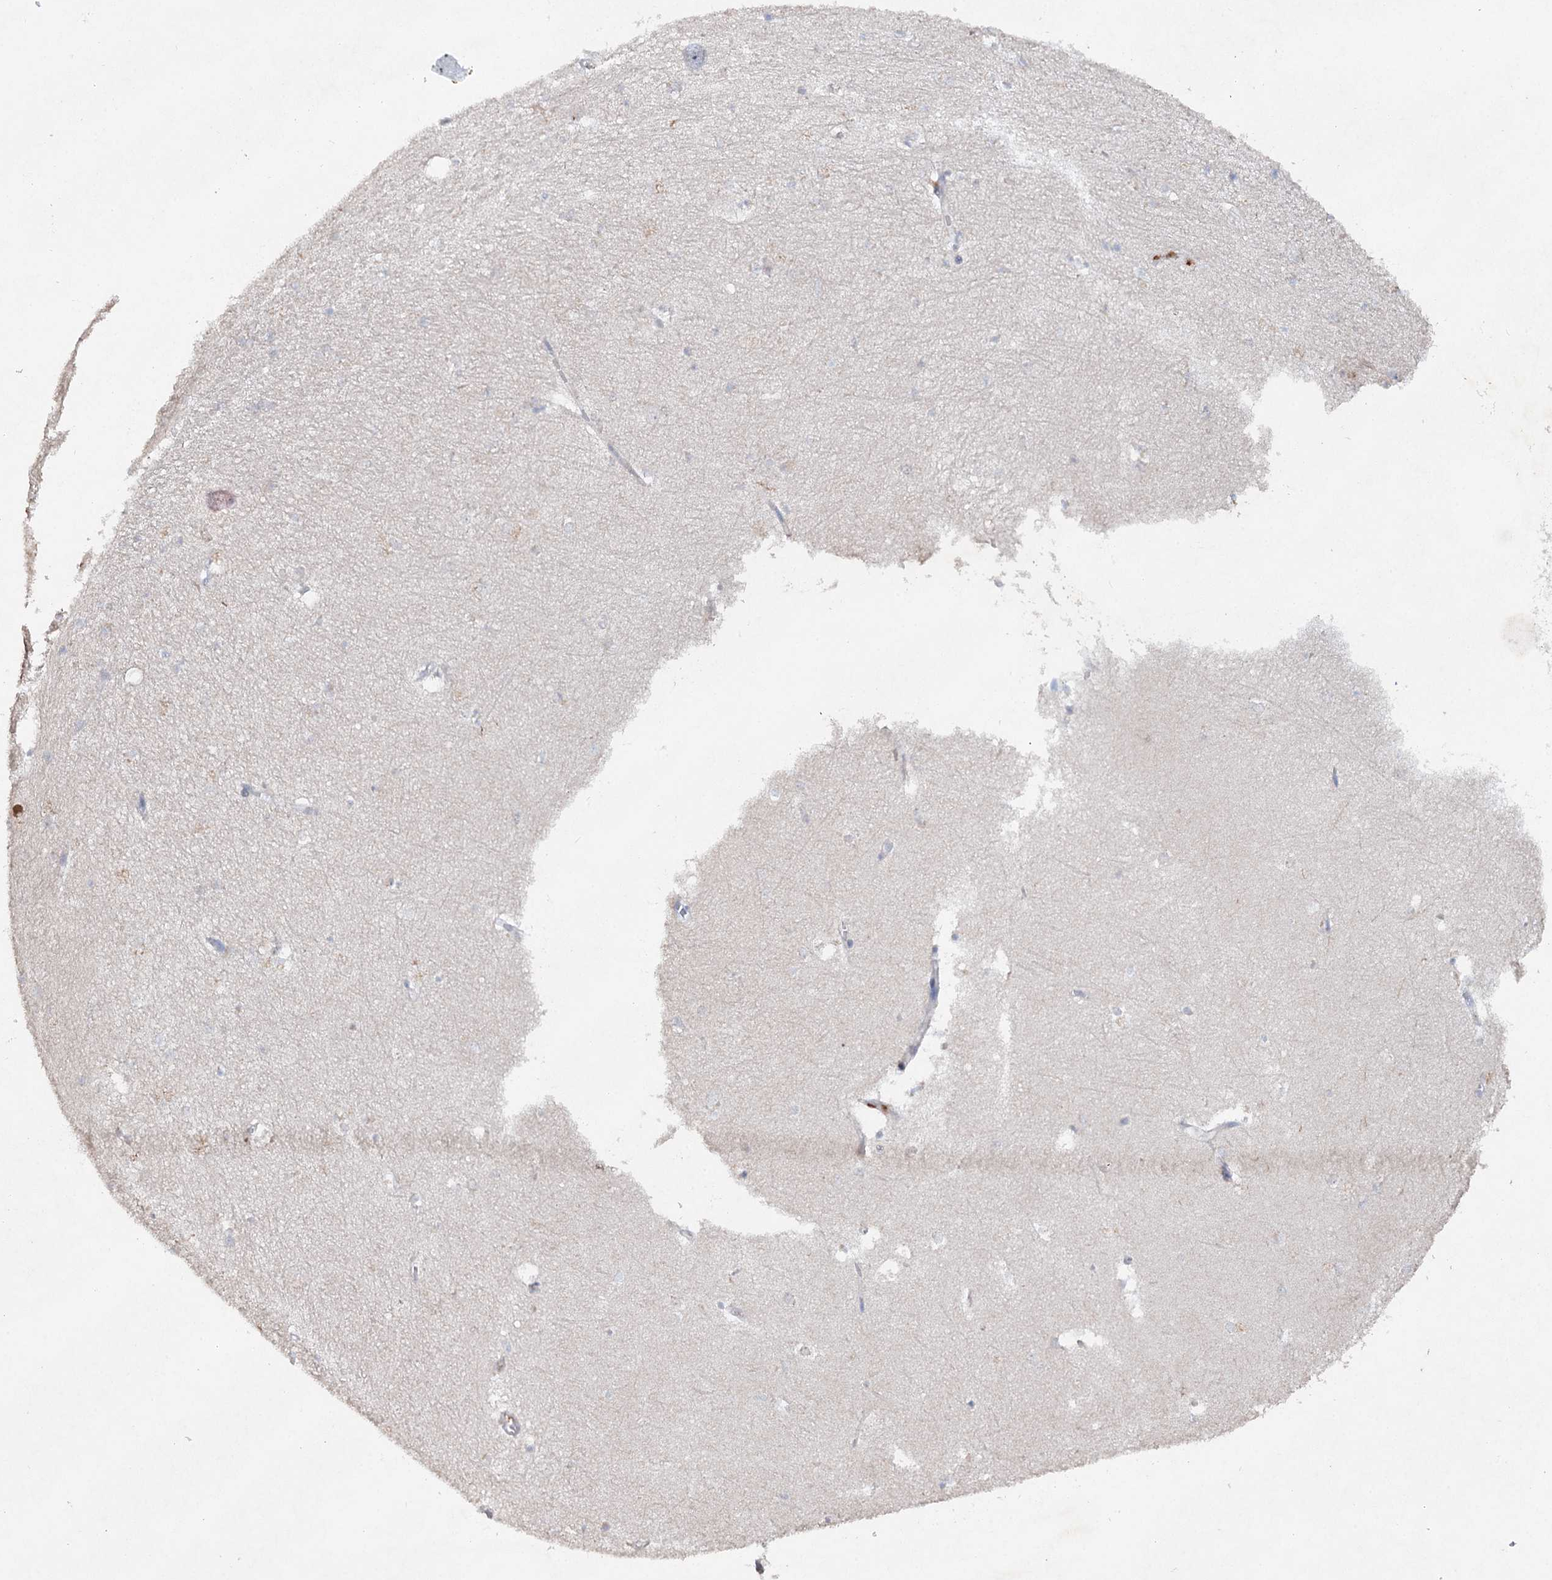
{"staining": {"intensity": "negative", "quantity": "none", "location": "none"}, "tissue": "hippocampus", "cell_type": "Glial cells", "image_type": "normal", "snomed": [{"axis": "morphology", "description": "Normal tissue, NOS"}, {"axis": "topography", "description": "Hippocampus"}], "caption": "An IHC histopathology image of benign hippocampus is shown. There is no staining in glial cells of hippocampus.", "gene": "RFX6", "patient": {"sex": "female", "age": 64}}